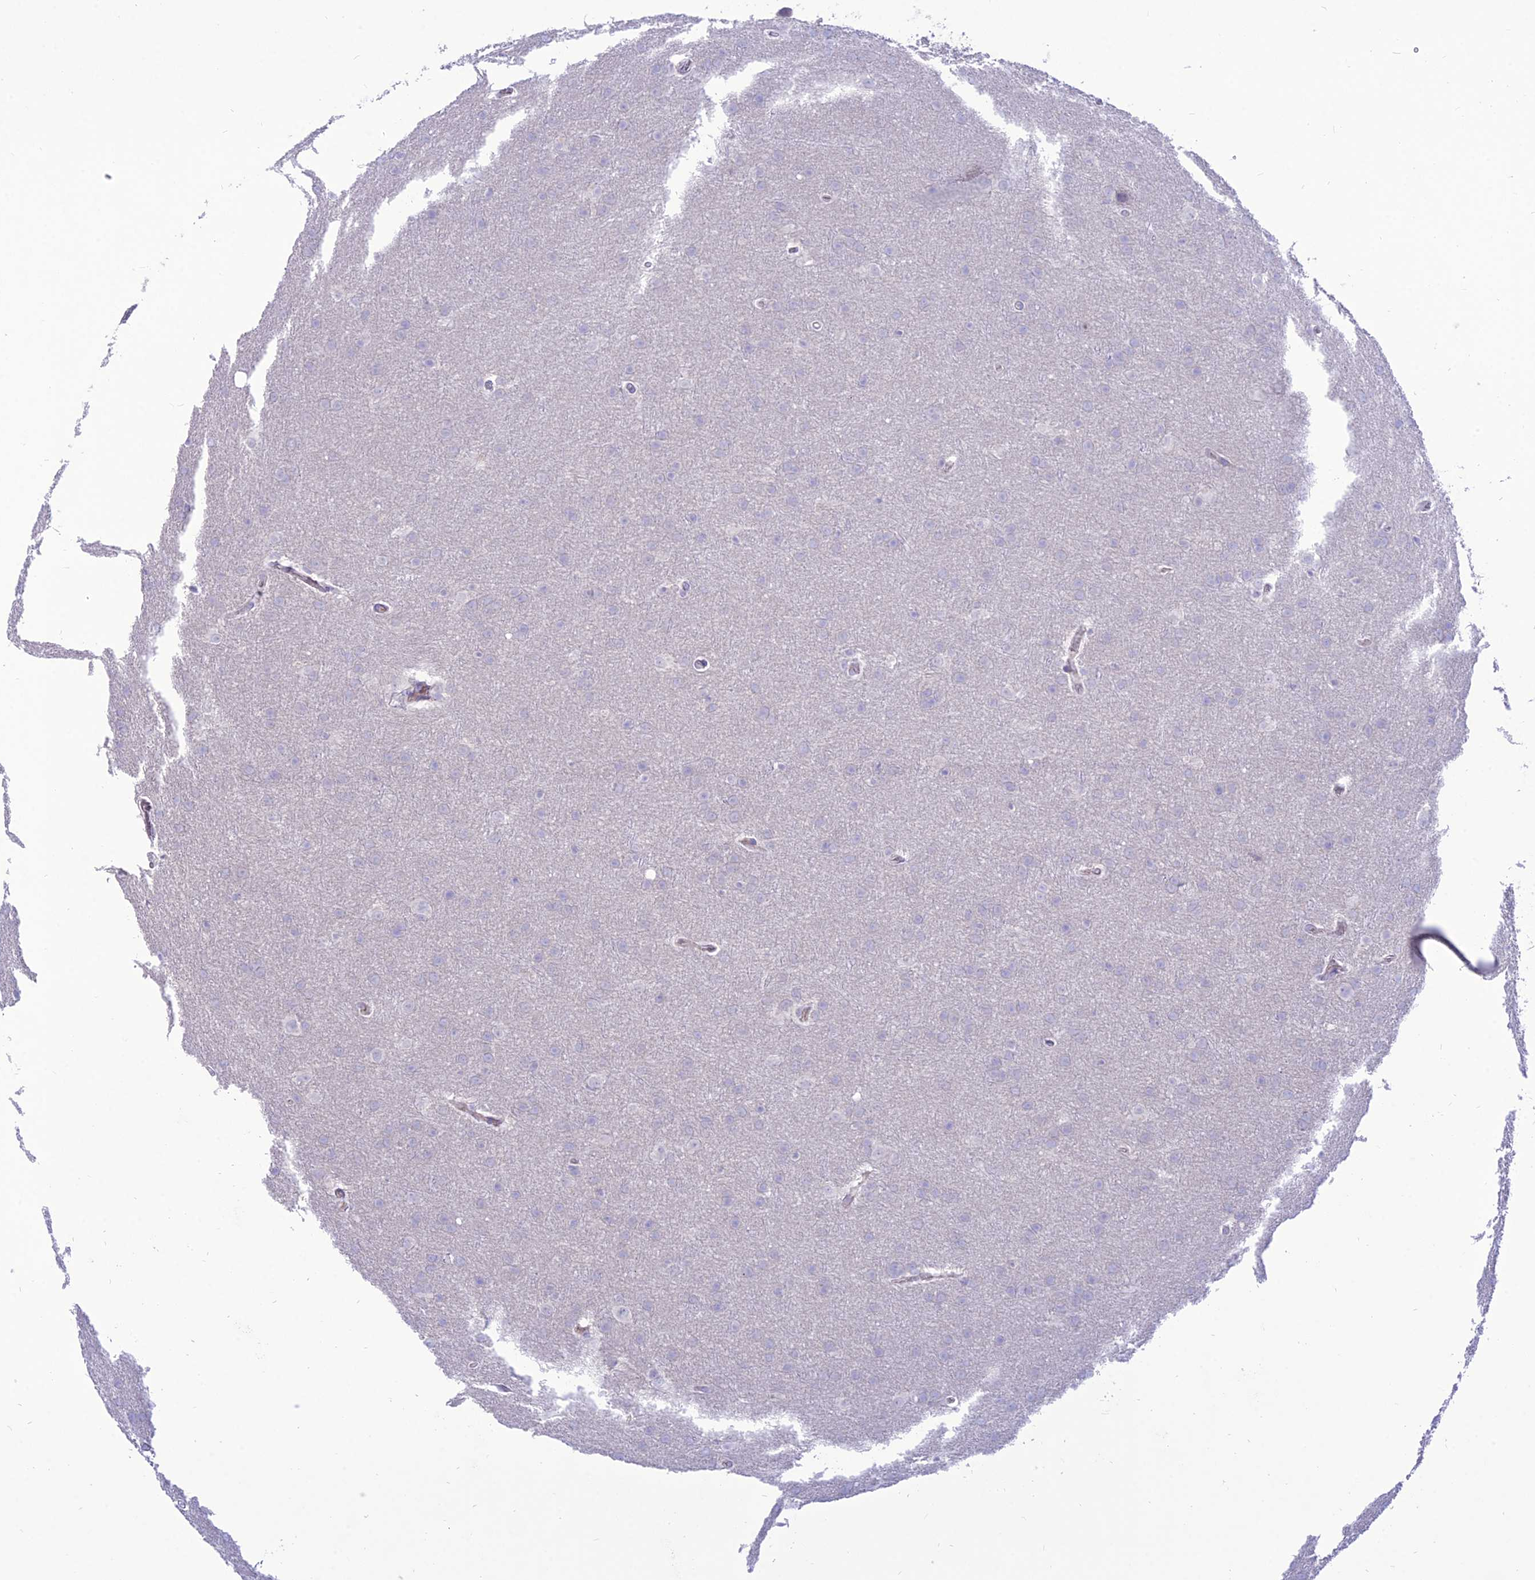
{"staining": {"intensity": "negative", "quantity": "none", "location": "none"}, "tissue": "glioma", "cell_type": "Tumor cells", "image_type": "cancer", "snomed": [{"axis": "morphology", "description": "Glioma, malignant, Low grade"}, {"axis": "topography", "description": "Brain"}], "caption": "Tumor cells are negative for brown protein staining in glioma.", "gene": "TEKT3", "patient": {"sex": "female", "age": 32}}